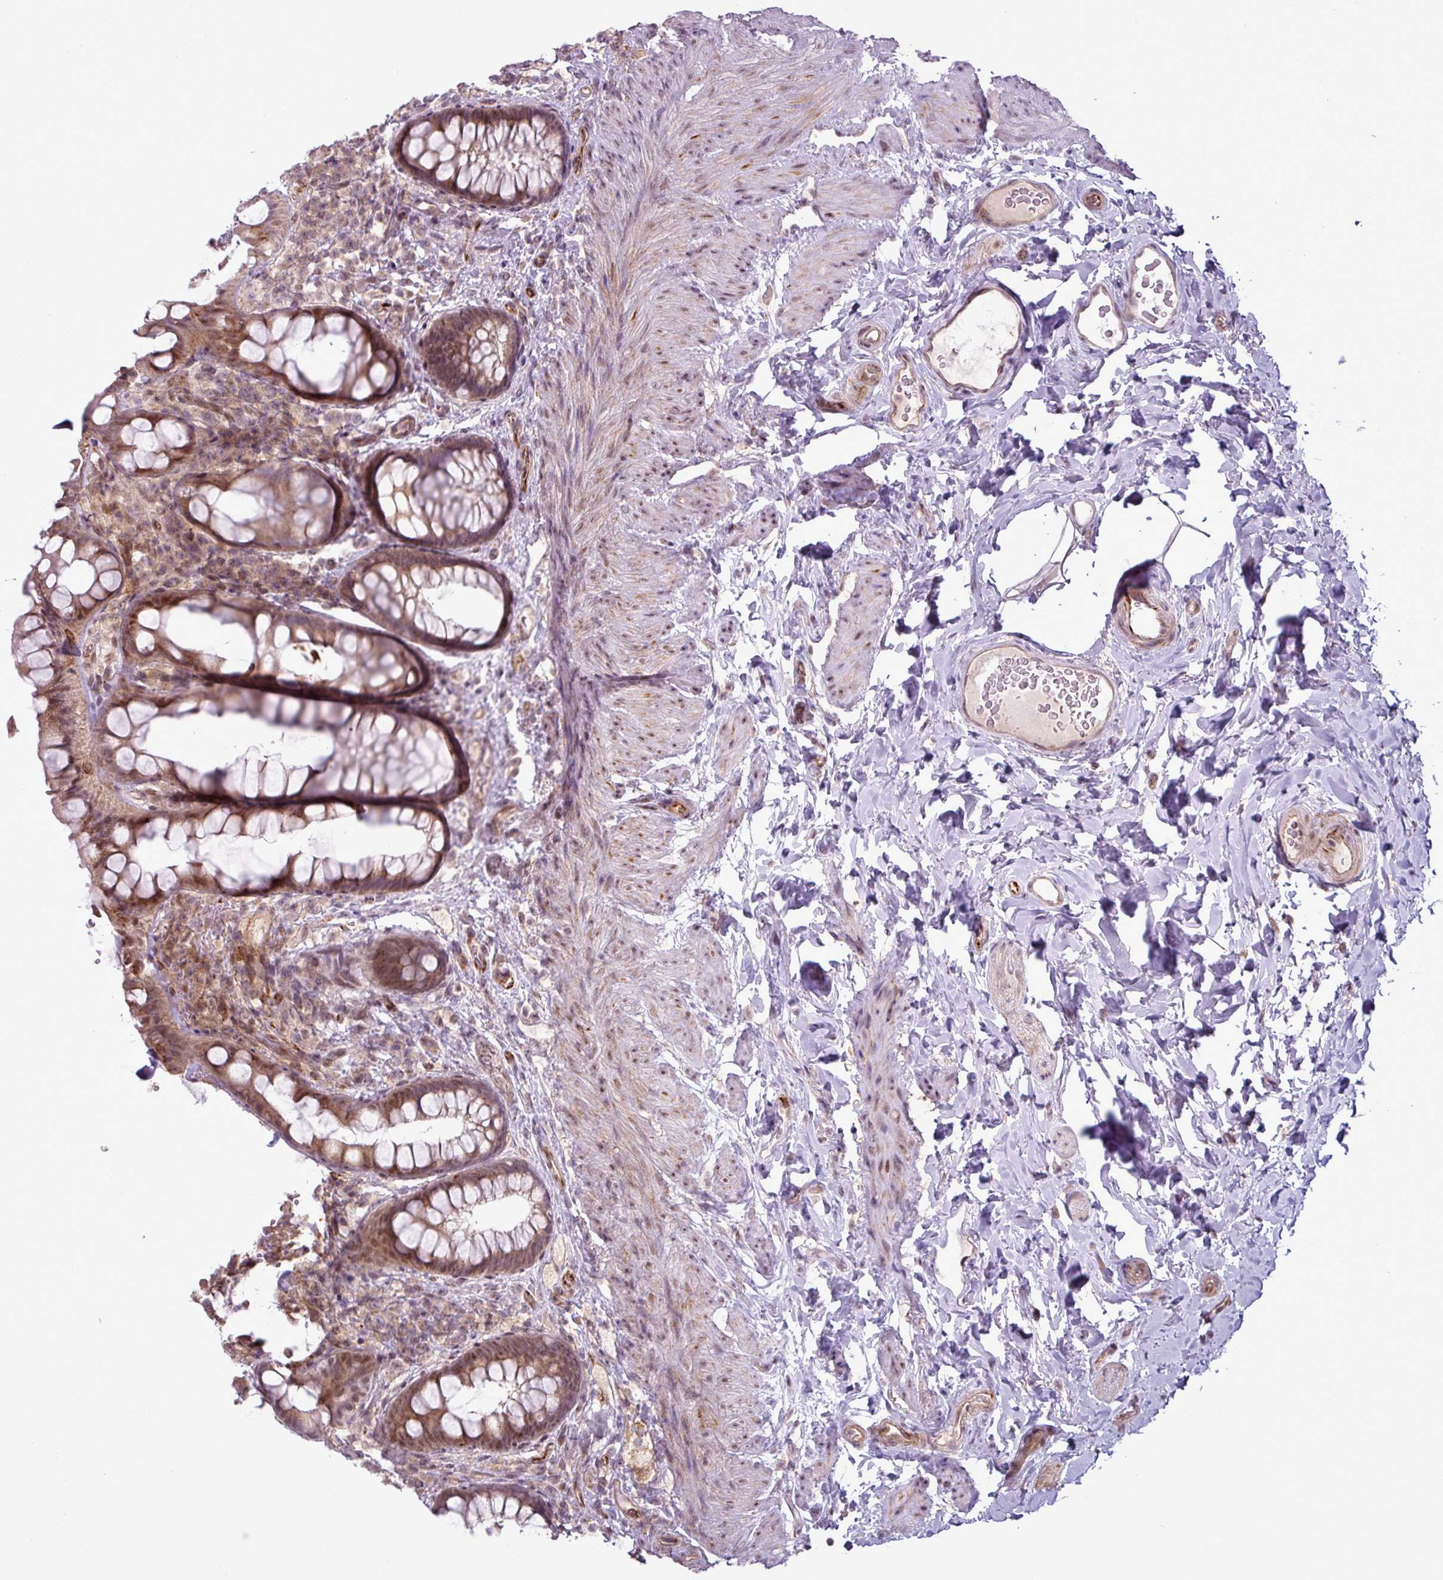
{"staining": {"intensity": "moderate", "quantity": ">75%", "location": "cytoplasmic/membranous,nuclear"}, "tissue": "rectum", "cell_type": "Glandular cells", "image_type": "normal", "snomed": [{"axis": "morphology", "description": "Normal tissue, NOS"}, {"axis": "topography", "description": "Rectum"}, {"axis": "topography", "description": "Peripheral nerve tissue"}], "caption": "A brown stain labels moderate cytoplasmic/membranous,nuclear positivity of a protein in glandular cells of unremarkable rectum. (Stains: DAB (3,3'-diaminobenzidine) in brown, nuclei in blue, Microscopy: brightfield microscopy at high magnification).", "gene": "ZC2HC1C", "patient": {"sex": "female", "age": 69}}